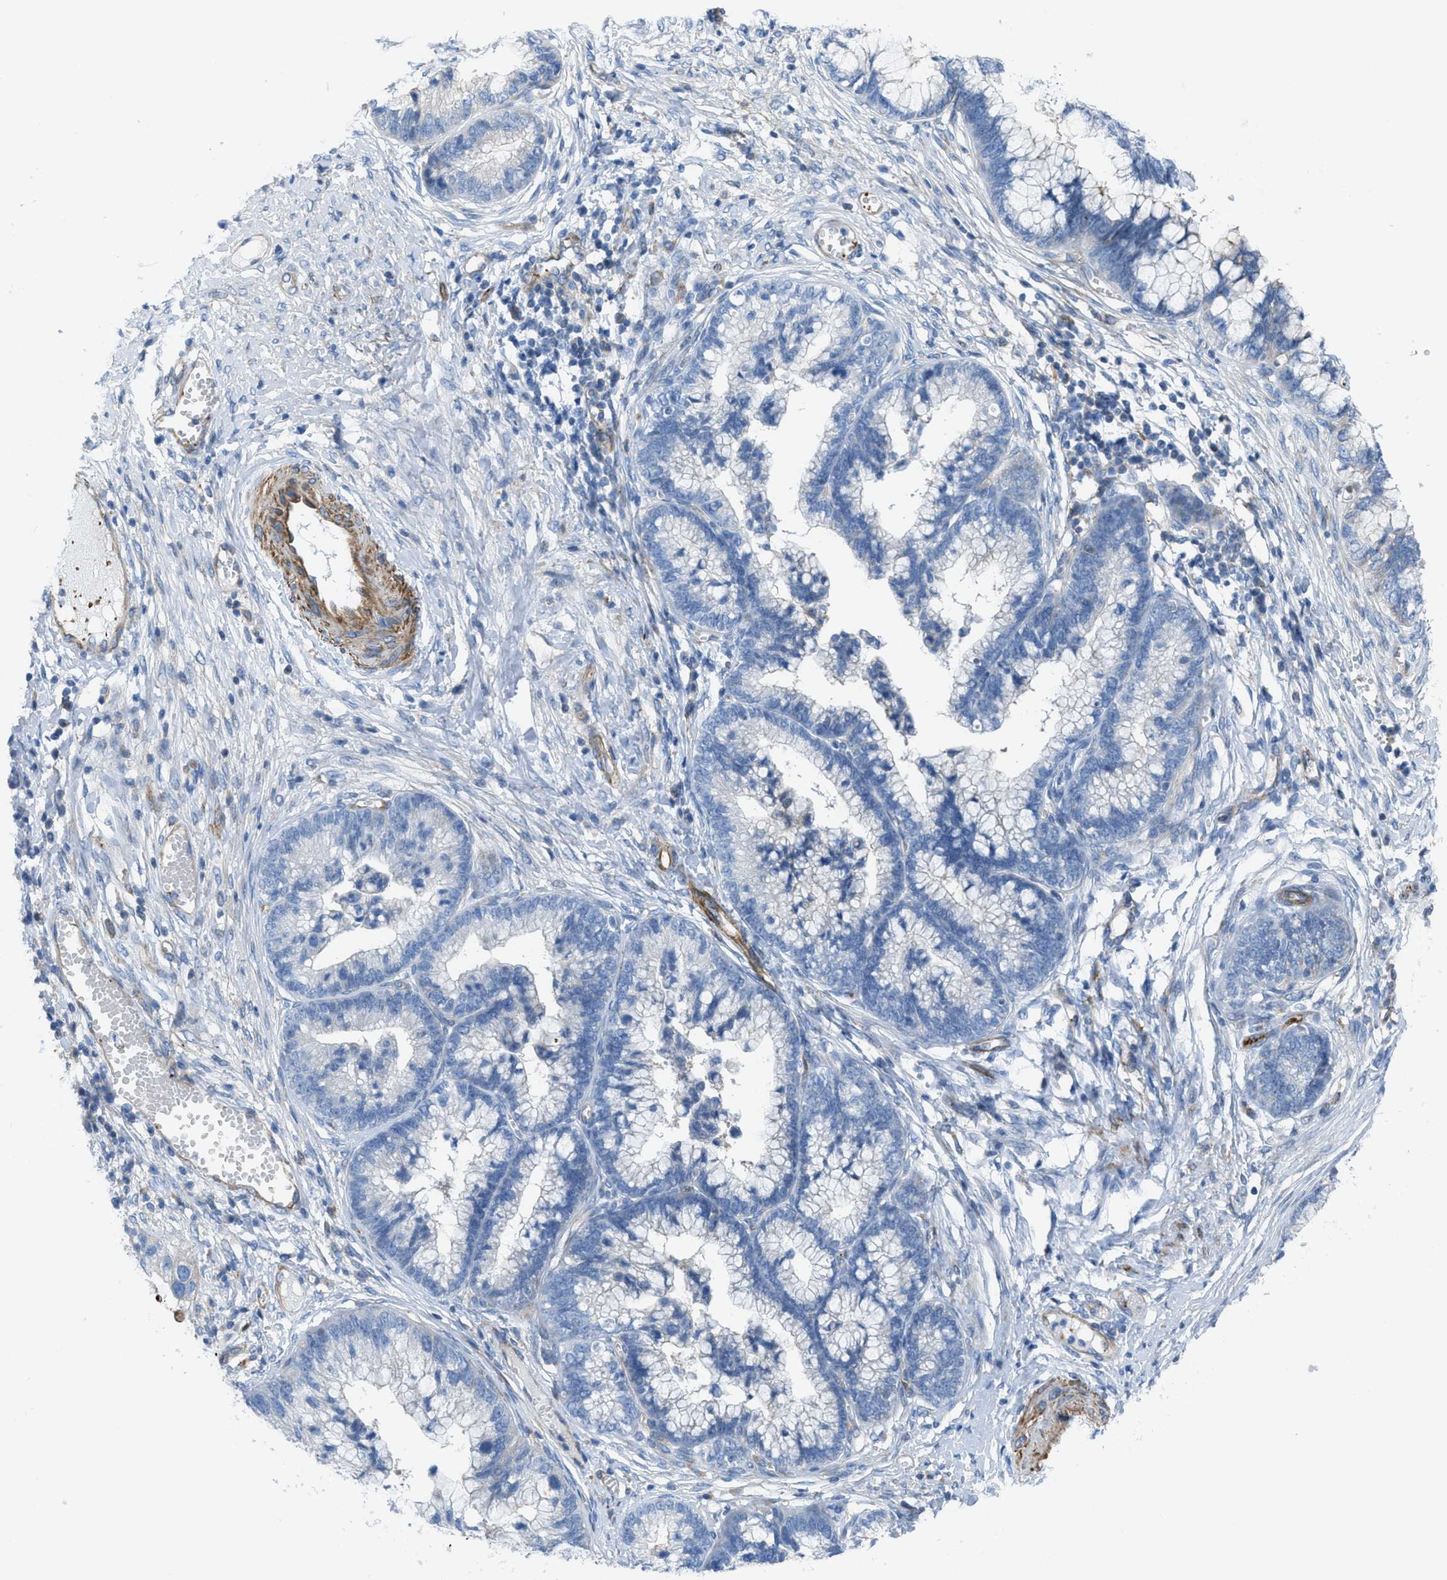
{"staining": {"intensity": "negative", "quantity": "none", "location": "none"}, "tissue": "cervical cancer", "cell_type": "Tumor cells", "image_type": "cancer", "snomed": [{"axis": "morphology", "description": "Adenocarcinoma, NOS"}, {"axis": "topography", "description": "Cervix"}], "caption": "Histopathology image shows no significant protein staining in tumor cells of adenocarcinoma (cervical).", "gene": "KCNH7", "patient": {"sex": "female", "age": 44}}